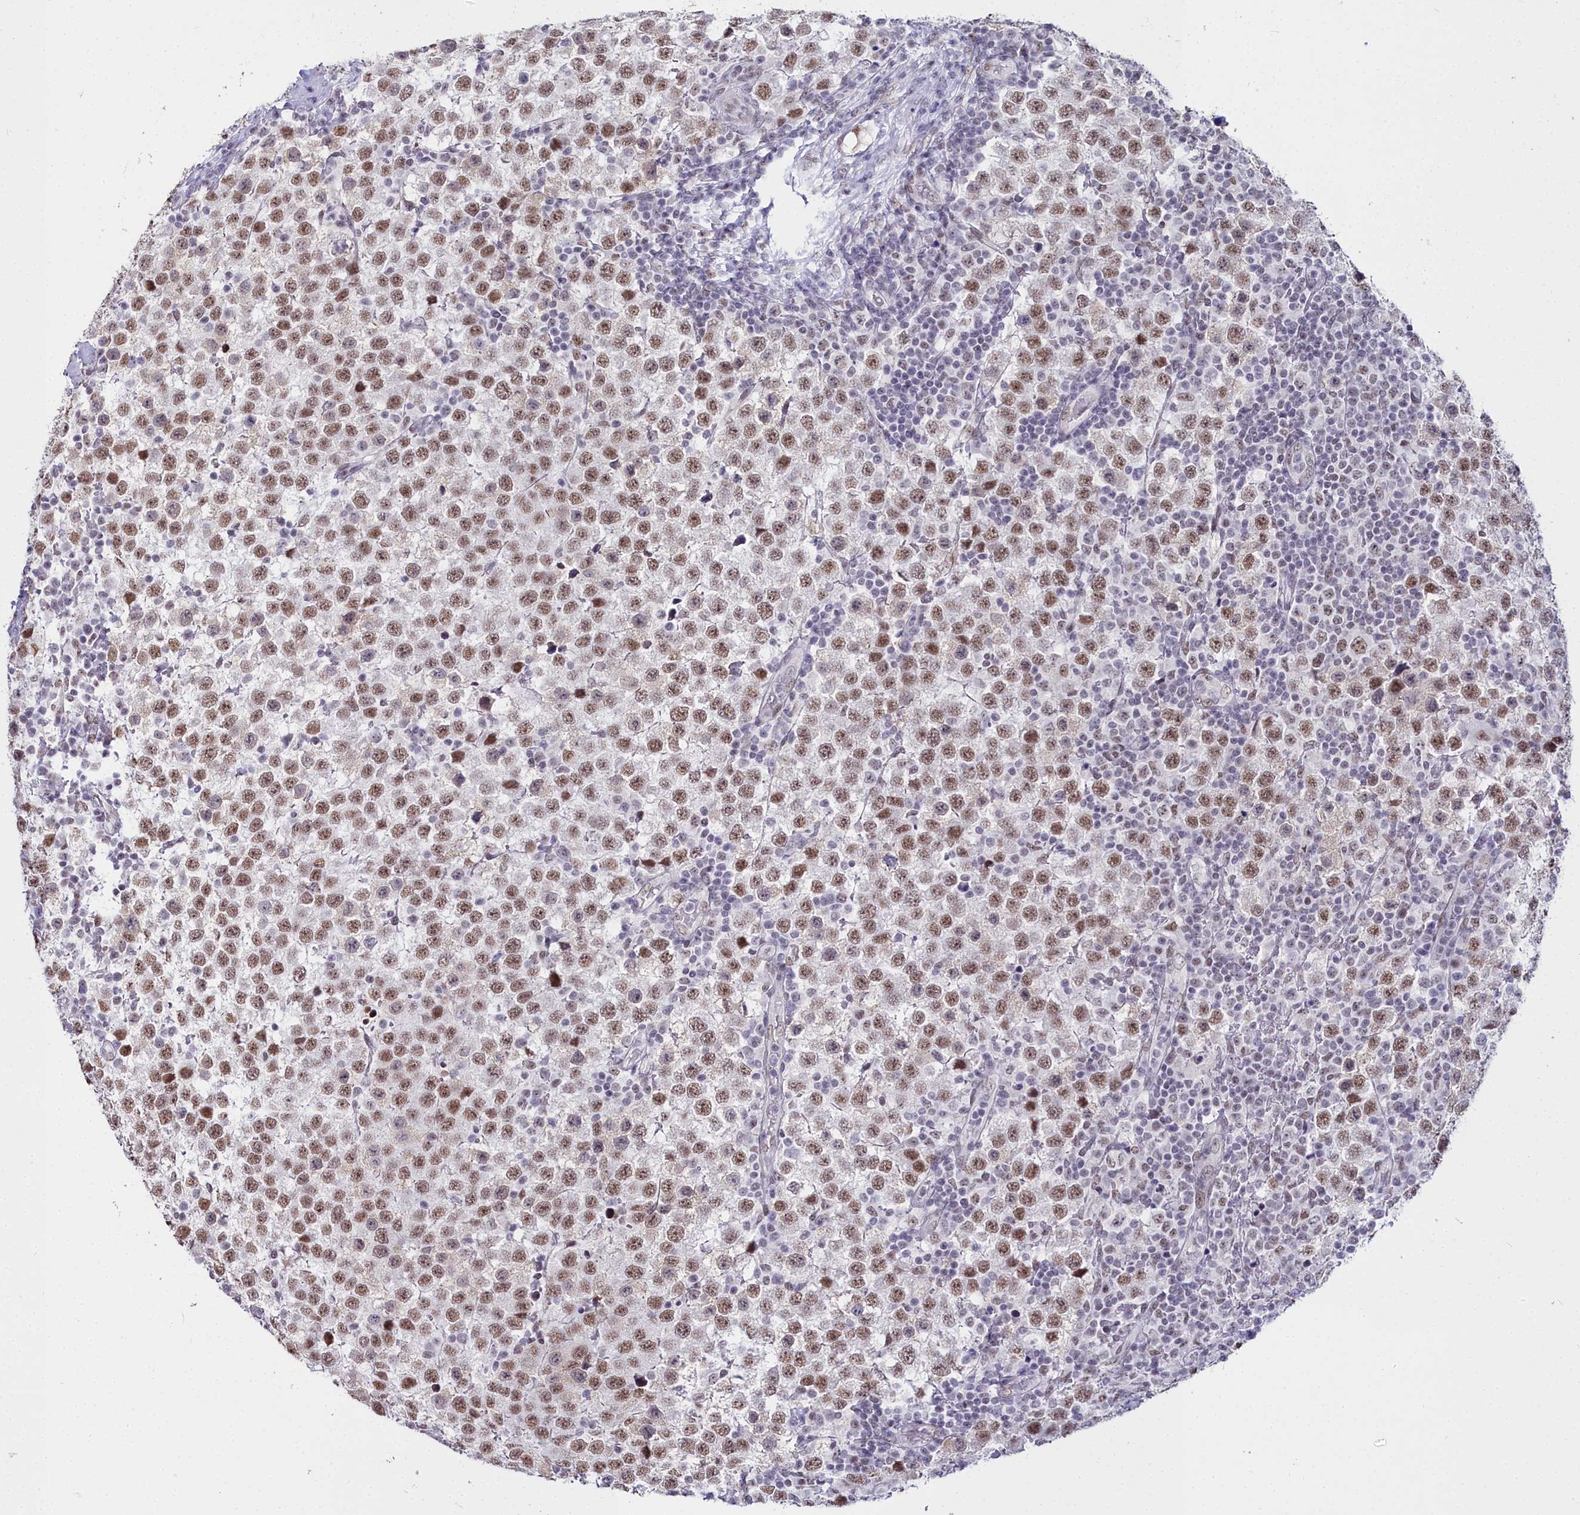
{"staining": {"intensity": "moderate", "quantity": ">75%", "location": "nuclear"}, "tissue": "testis cancer", "cell_type": "Tumor cells", "image_type": "cancer", "snomed": [{"axis": "morphology", "description": "Seminoma, NOS"}, {"axis": "topography", "description": "Testis"}], "caption": "IHC staining of seminoma (testis), which shows medium levels of moderate nuclear positivity in approximately >75% of tumor cells indicating moderate nuclear protein positivity. The staining was performed using DAB (3,3'-diaminobenzidine) (brown) for protein detection and nuclei were counterstained in hematoxylin (blue).", "gene": "RBM12", "patient": {"sex": "male", "age": 34}}